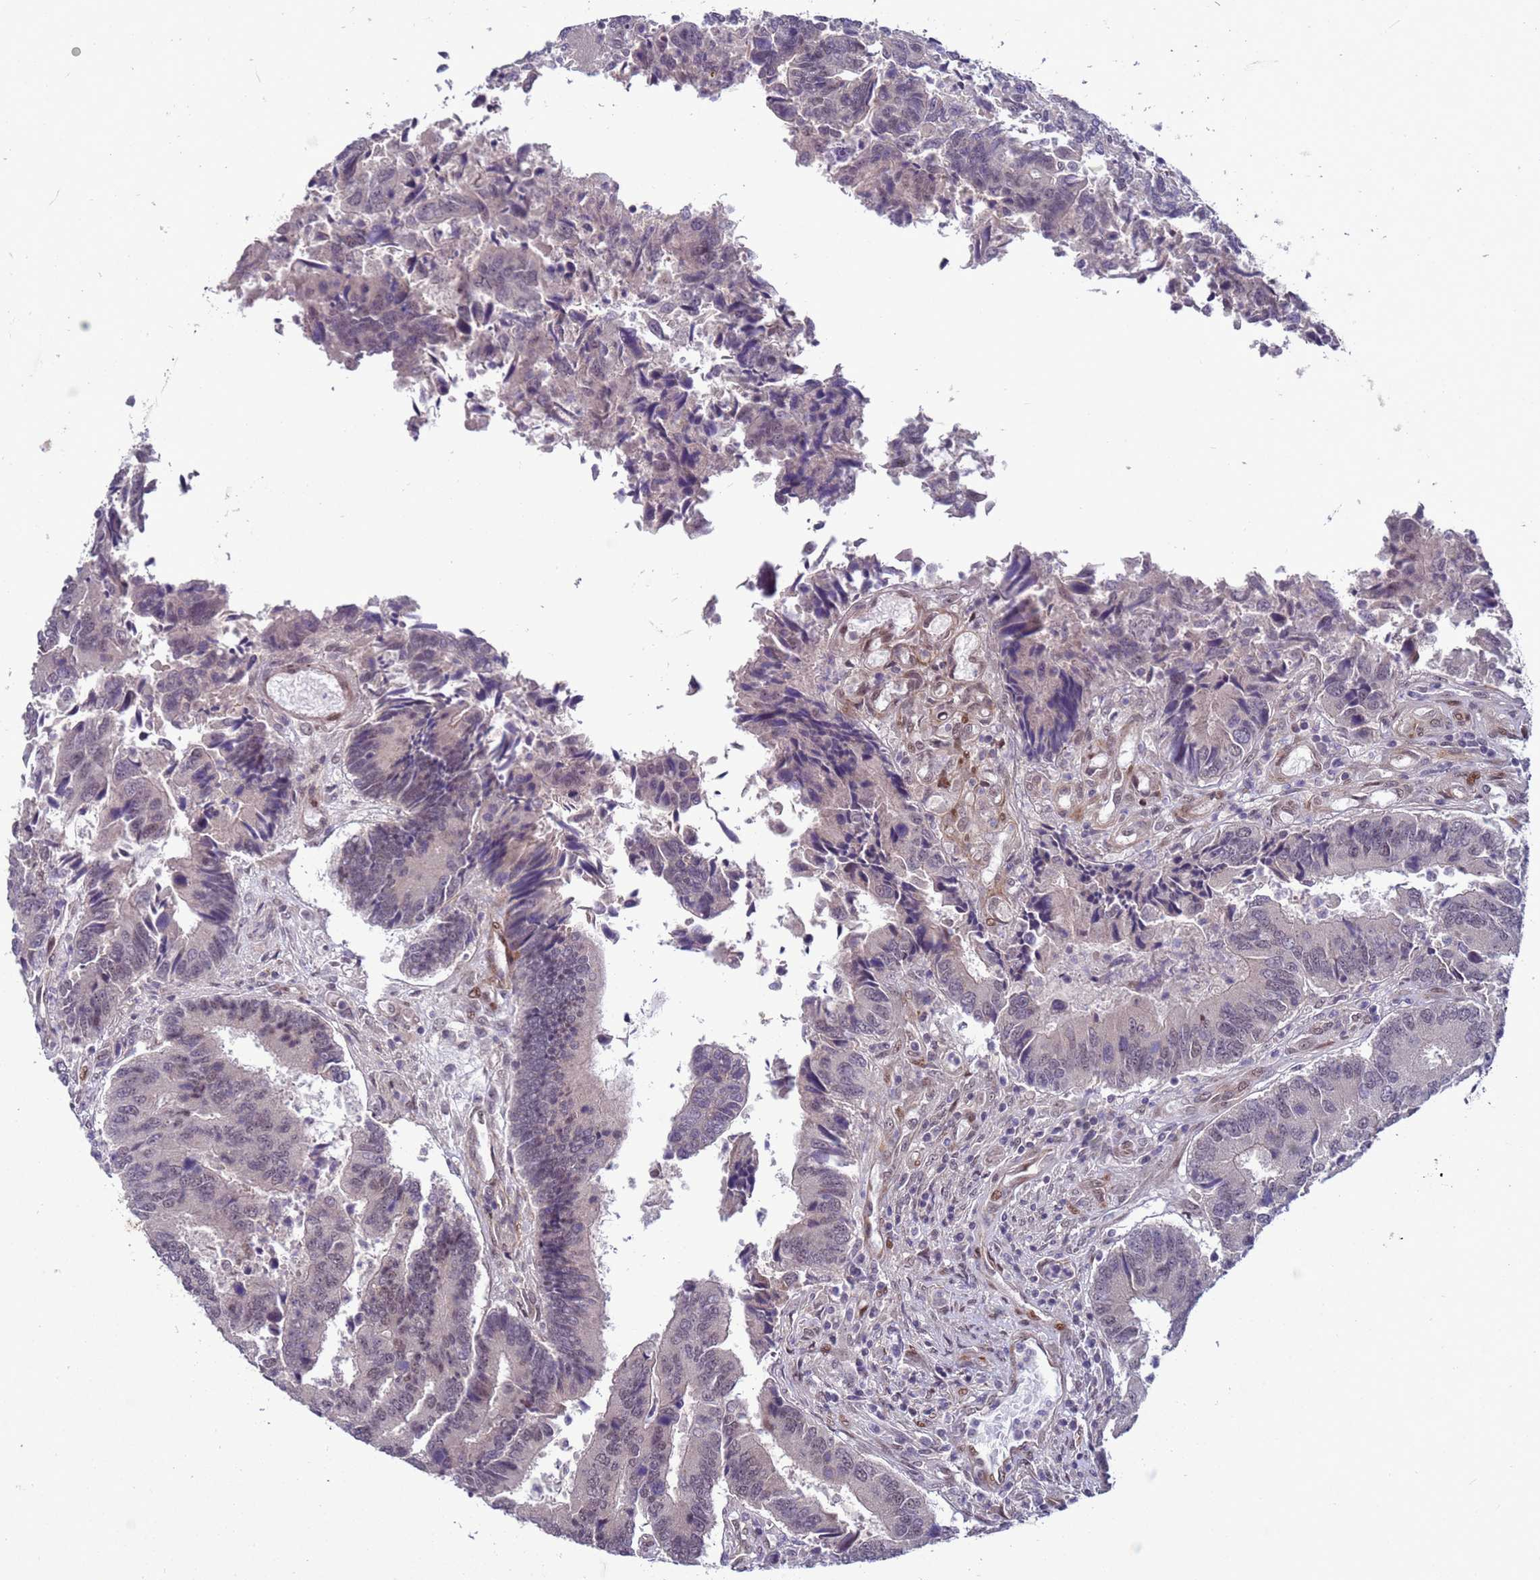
{"staining": {"intensity": "negative", "quantity": "none", "location": "none"}, "tissue": "colorectal cancer", "cell_type": "Tumor cells", "image_type": "cancer", "snomed": [{"axis": "morphology", "description": "Adenocarcinoma, NOS"}, {"axis": "topography", "description": "Colon"}], "caption": "The image displays no staining of tumor cells in colorectal cancer (adenocarcinoma).", "gene": "SHC3", "patient": {"sex": "female", "age": 67}}